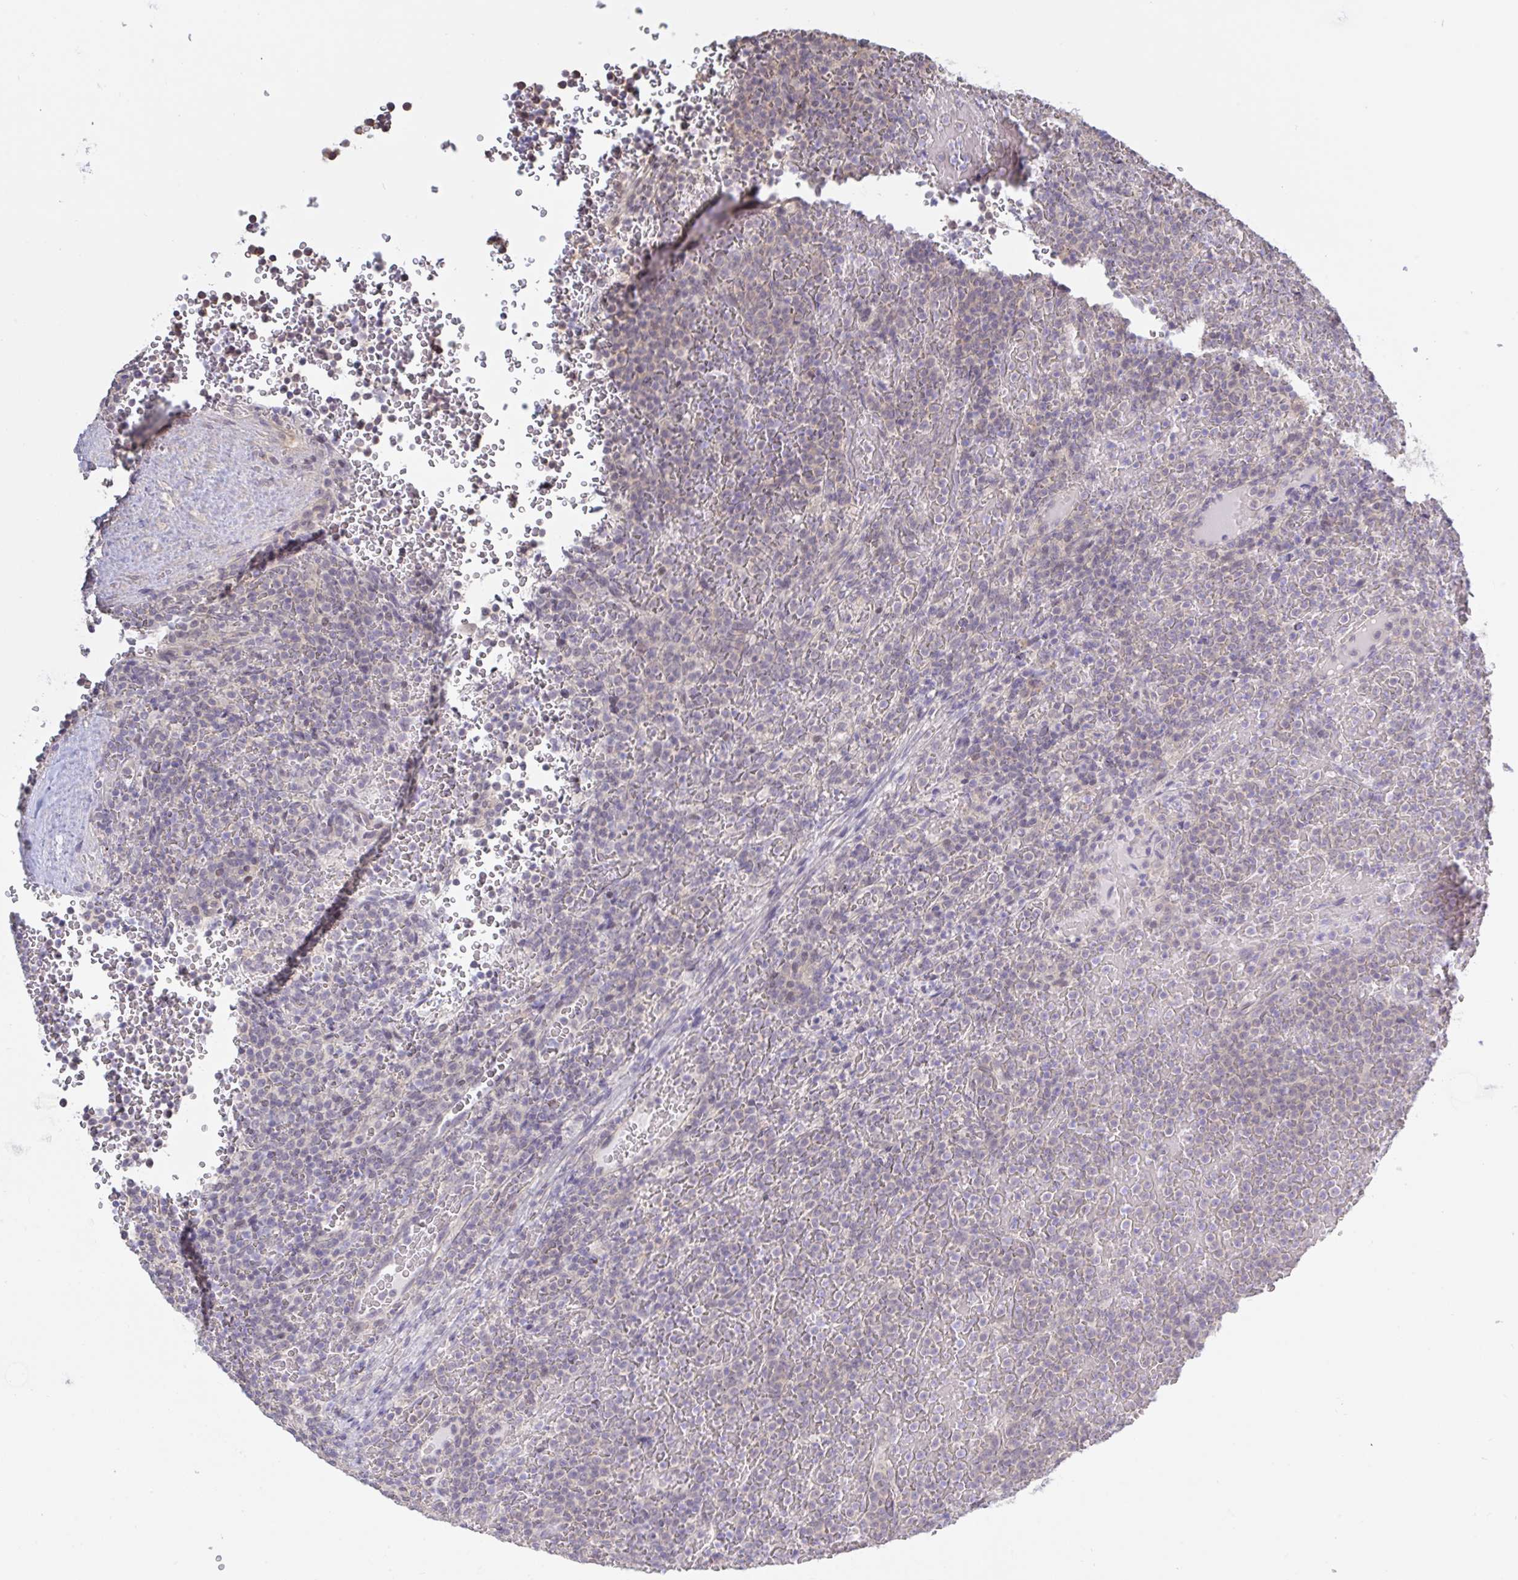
{"staining": {"intensity": "weak", "quantity": "<25%", "location": "cytoplasmic/membranous"}, "tissue": "lymphoma", "cell_type": "Tumor cells", "image_type": "cancer", "snomed": [{"axis": "morphology", "description": "Malignant lymphoma, non-Hodgkin's type, Low grade"}, {"axis": "topography", "description": "Spleen"}], "caption": "Tumor cells show no significant staining in low-grade malignant lymphoma, non-Hodgkin's type.", "gene": "HYPK", "patient": {"sex": "male", "age": 60}}